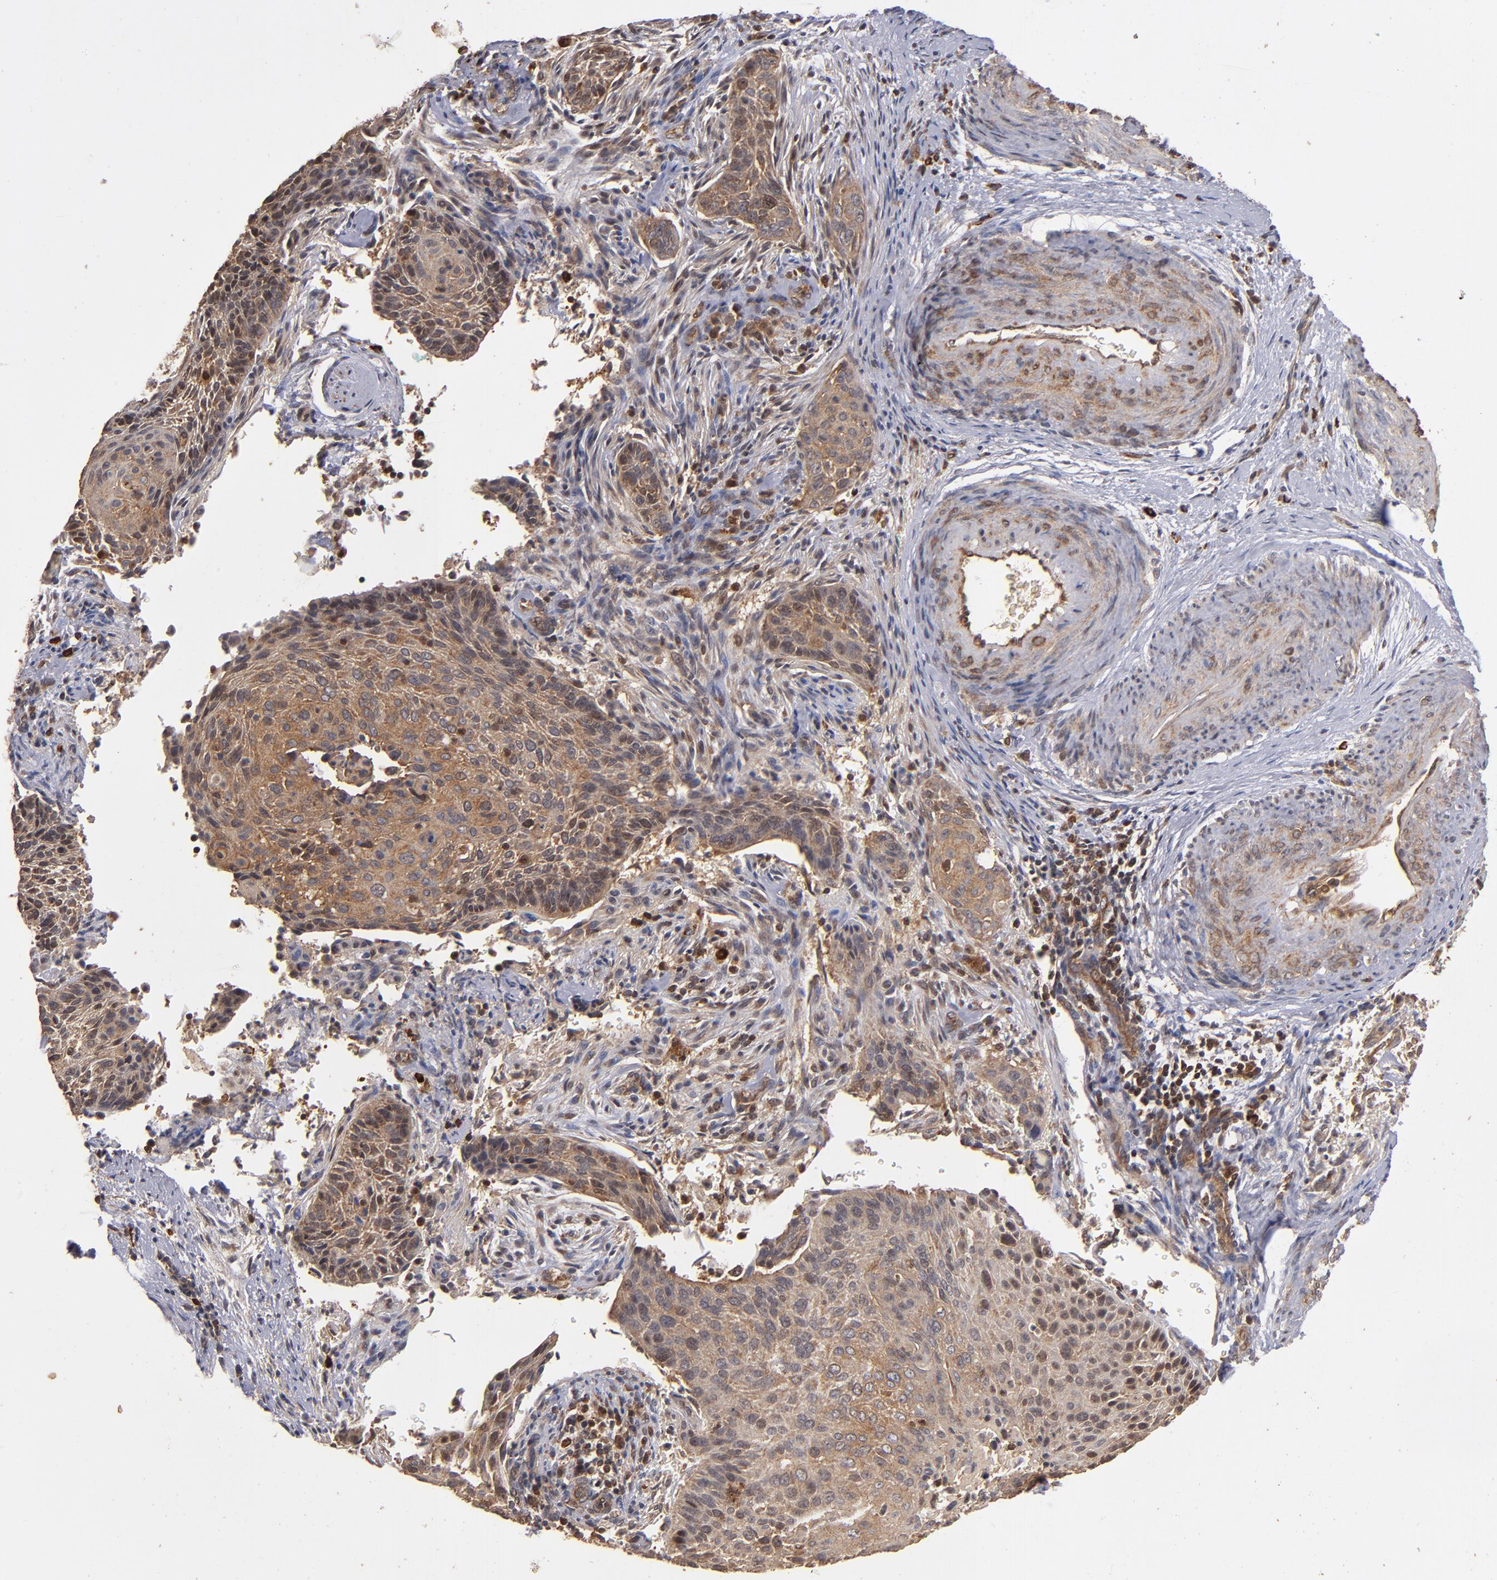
{"staining": {"intensity": "moderate", "quantity": ">75%", "location": "cytoplasmic/membranous"}, "tissue": "cervical cancer", "cell_type": "Tumor cells", "image_type": "cancer", "snomed": [{"axis": "morphology", "description": "Squamous cell carcinoma, NOS"}, {"axis": "topography", "description": "Cervix"}], "caption": "A high-resolution micrograph shows immunohistochemistry staining of cervical squamous cell carcinoma, which exhibits moderate cytoplasmic/membranous expression in approximately >75% of tumor cells.", "gene": "BDKRB1", "patient": {"sex": "female", "age": 33}}